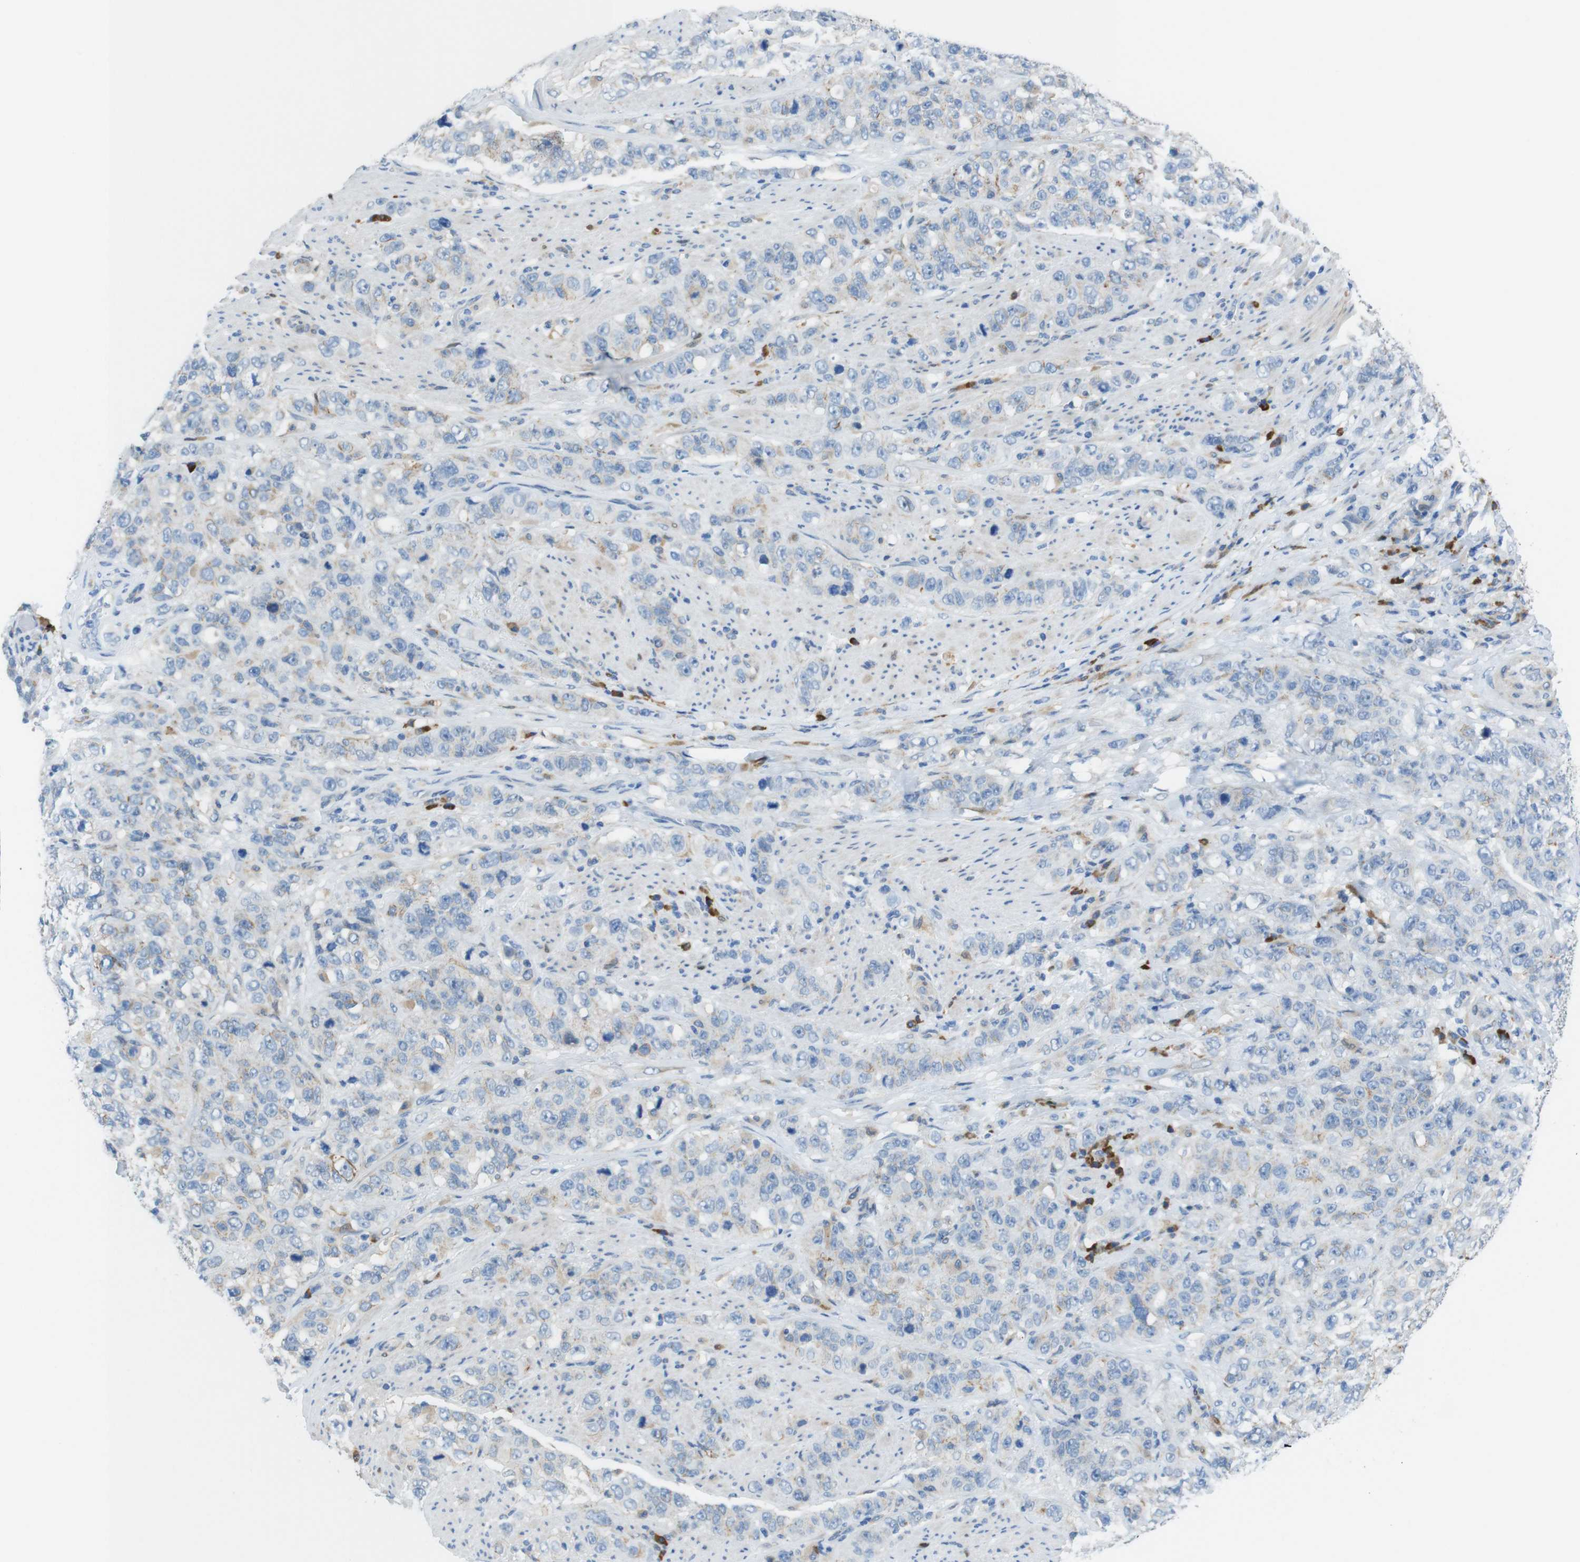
{"staining": {"intensity": "weak", "quantity": "25%-75%", "location": "cytoplasmic/membranous"}, "tissue": "stomach cancer", "cell_type": "Tumor cells", "image_type": "cancer", "snomed": [{"axis": "morphology", "description": "Adenocarcinoma, NOS"}, {"axis": "topography", "description": "Stomach"}], "caption": "Immunohistochemistry (IHC) of stomach adenocarcinoma shows low levels of weak cytoplasmic/membranous positivity in about 25%-75% of tumor cells.", "gene": "CLMN", "patient": {"sex": "male", "age": 48}}